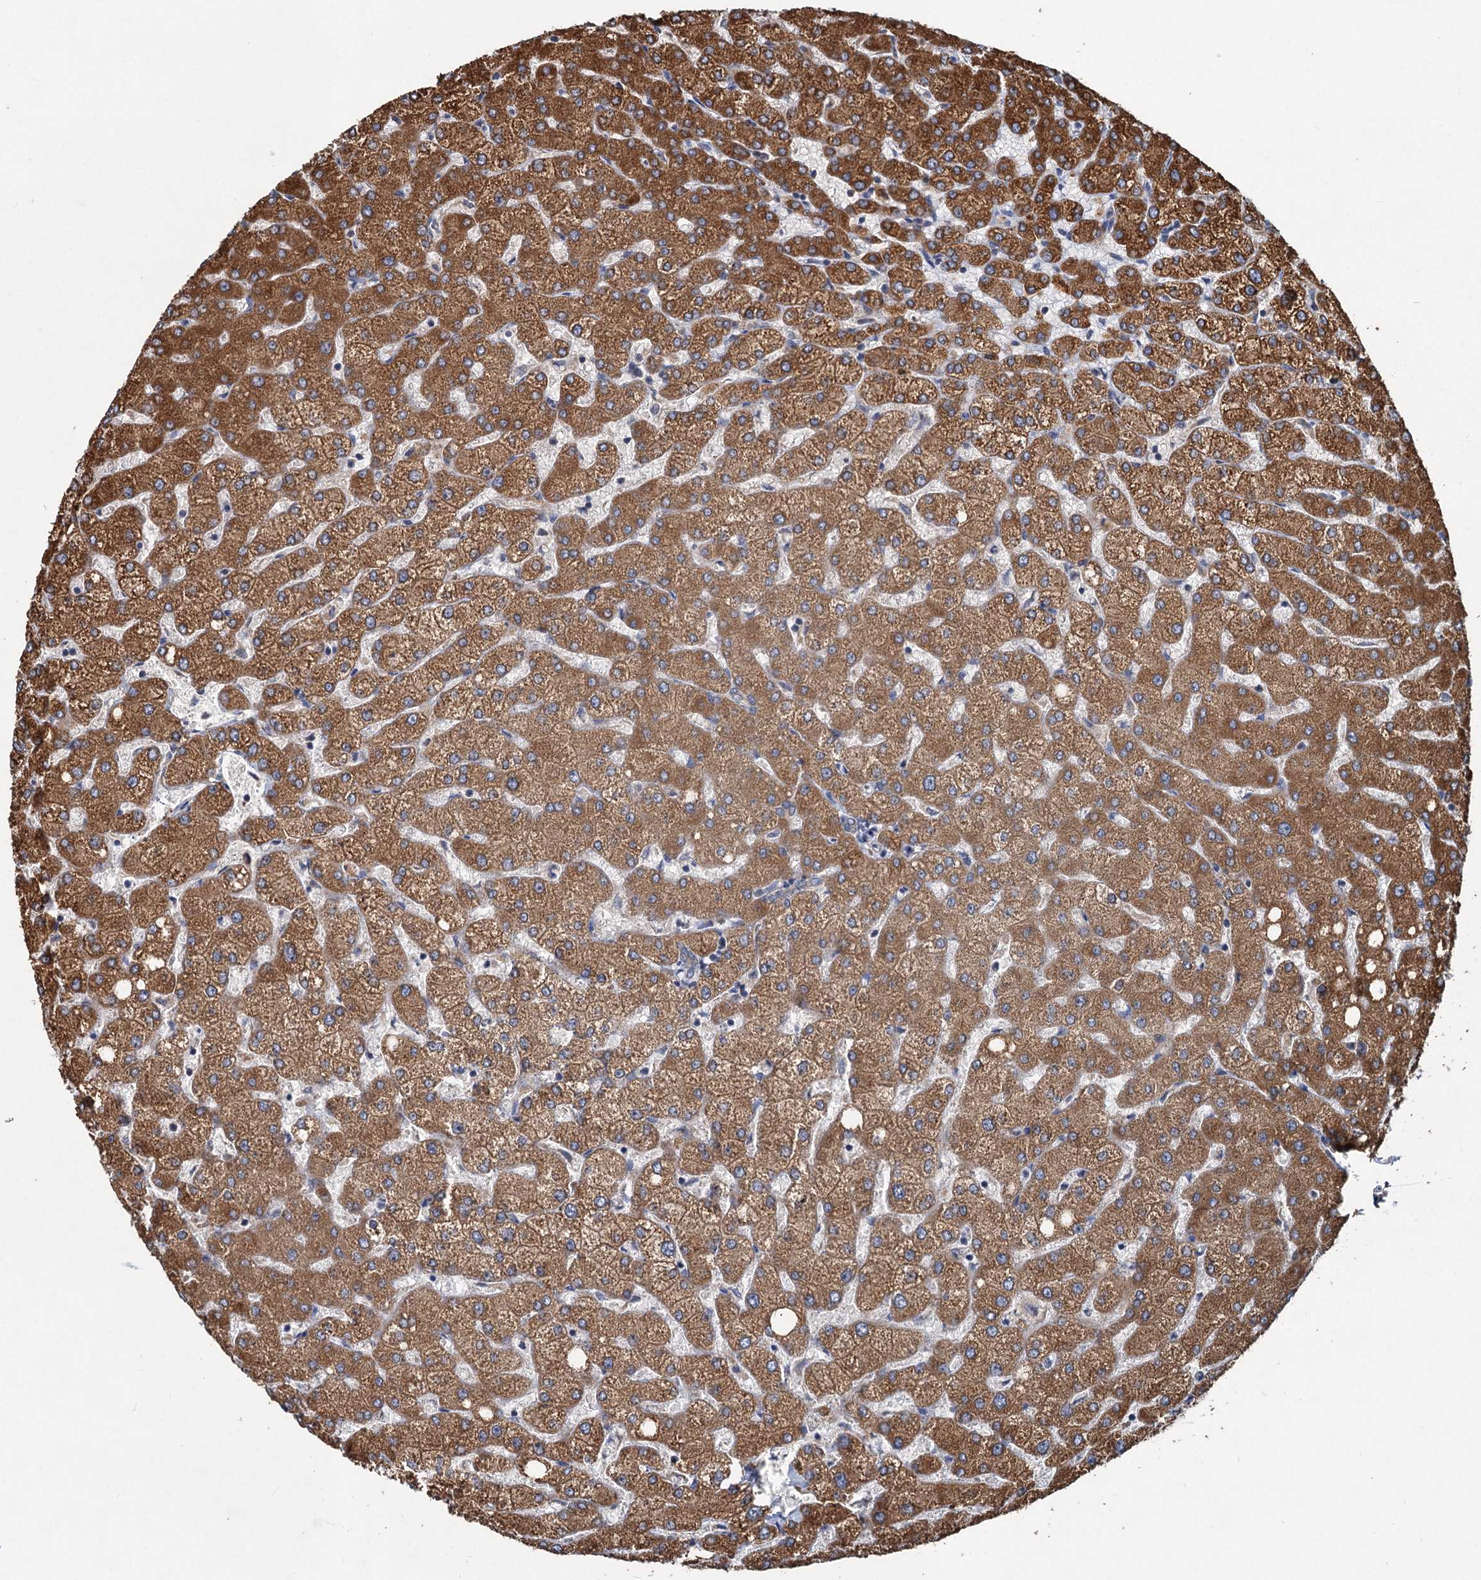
{"staining": {"intensity": "weak", "quantity": "25%-75%", "location": "cytoplasmic/membranous"}, "tissue": "liver", "cell_type": "Cholangiocytes", "image_type": "normal", "snomed": [{"axis": "morphology", "description": "Normal tissue, NOS"}, {"axis": "topography", "description": "Liver"}], "caption": "Protein analysis of normal liver displays weak cytoplasmic/membranous staining in about 25%-75% of cholangiocytes.", "gene": "OTUB1", "patient": {"sex": "female", "age": 54}}